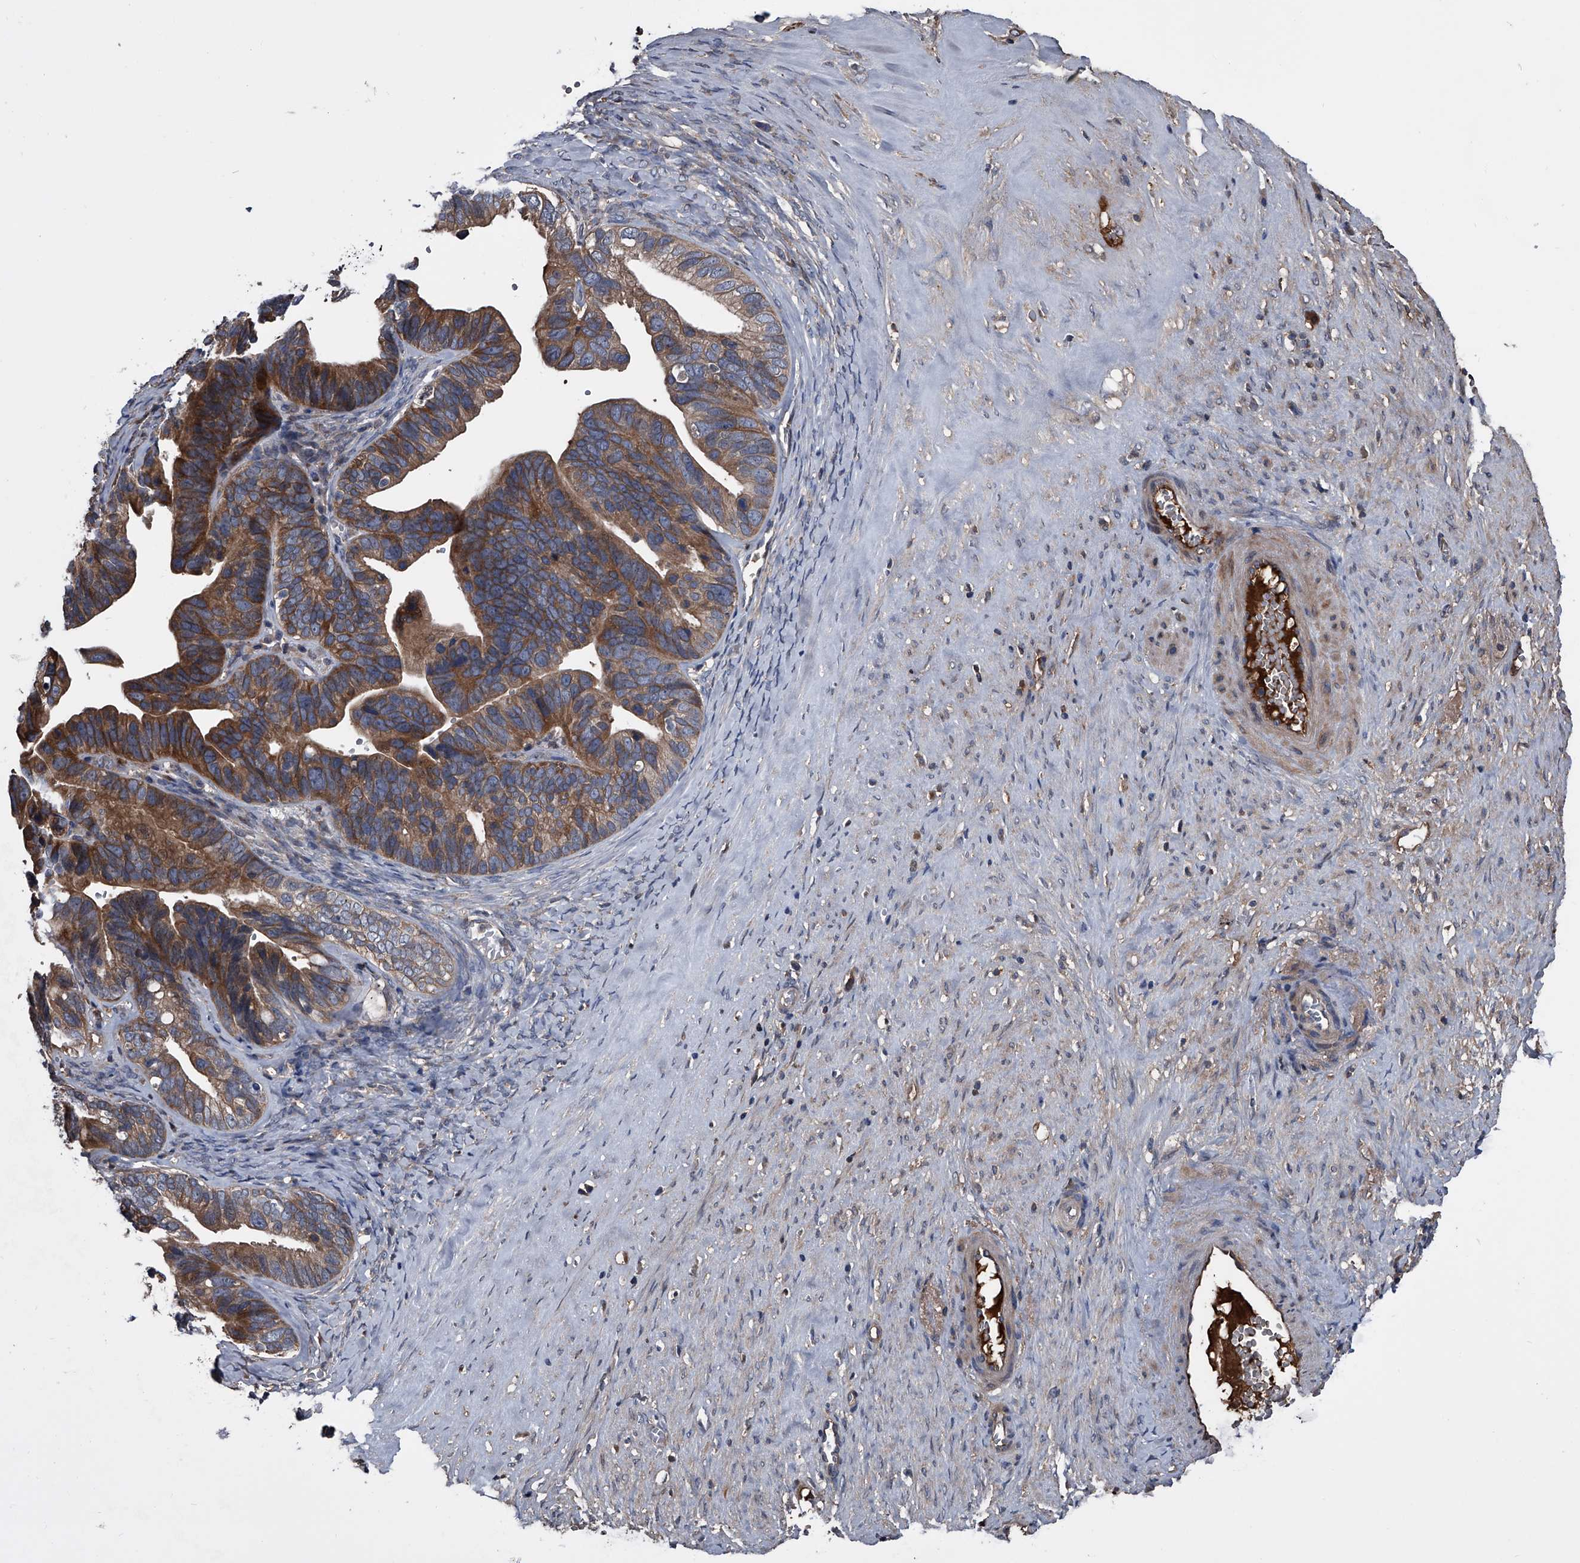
{"staining": {"intensity": "moderate", "quantity": ">75%", "location": "cytoplasmic/membranous"}, "tissue": "ovarian cancer", "cell_type": "Tumor cells", "image_type": "cancer", "snomed": [{"axis": "morphology", "description": "Cystadenocarcinoma, serous, NOS"}, {"axis": "topography", "description": "Ovary"}], "caption": "Immunohistochemical staining of human ovarian cancer (serous cystadenocarcinoma) reveals medium levels of moderate cytoplasmic/membranous protein staining in approximately >75% of tumor cells.", "gene": "KIF13A", "patient": {"sex": "female", "age": 56}}